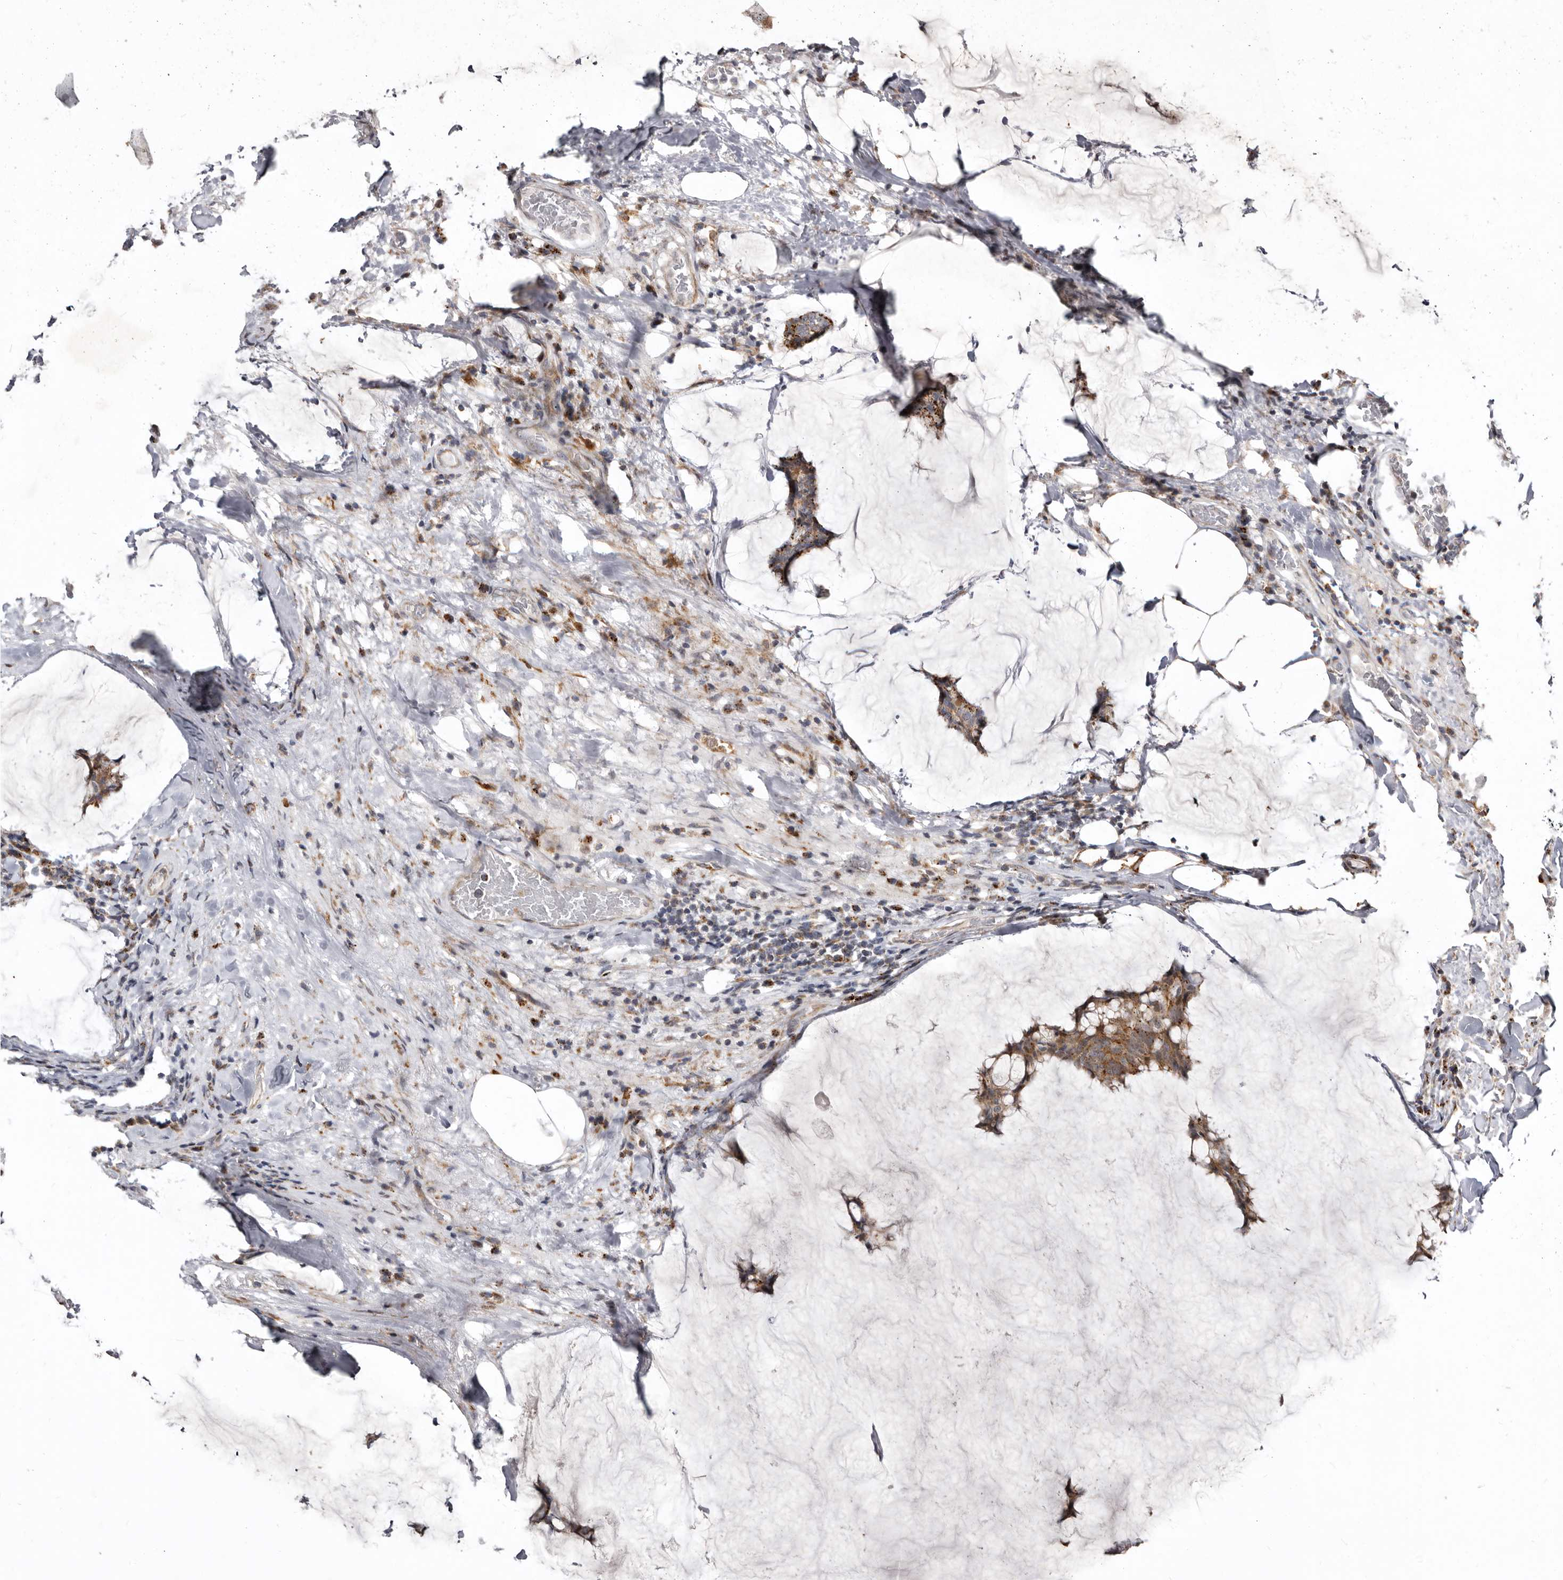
{"staining": {"intensity": "weak", "quantity": ">75%", "location": "cytoplasmic/membranous"}, "tissue": "breast cancer", "cell_type": "Tumor cells", "image_type": "cancer", "snomed": [{"axis": "morphology", "description": "Duct carcinoma"}, {"axis": "topography", "description": "Breast"}], "caption": "This image shows invasive ductal carcinoma (breast) stained with immunohistochemistry to label a protein in brown. The cytoplasmic/membranous of tumor cells show weak positivity for the protein. Nuclei are counter-stained blue.", "gene": "SMC4", "patient": {"sex": "female", "age": 93}}